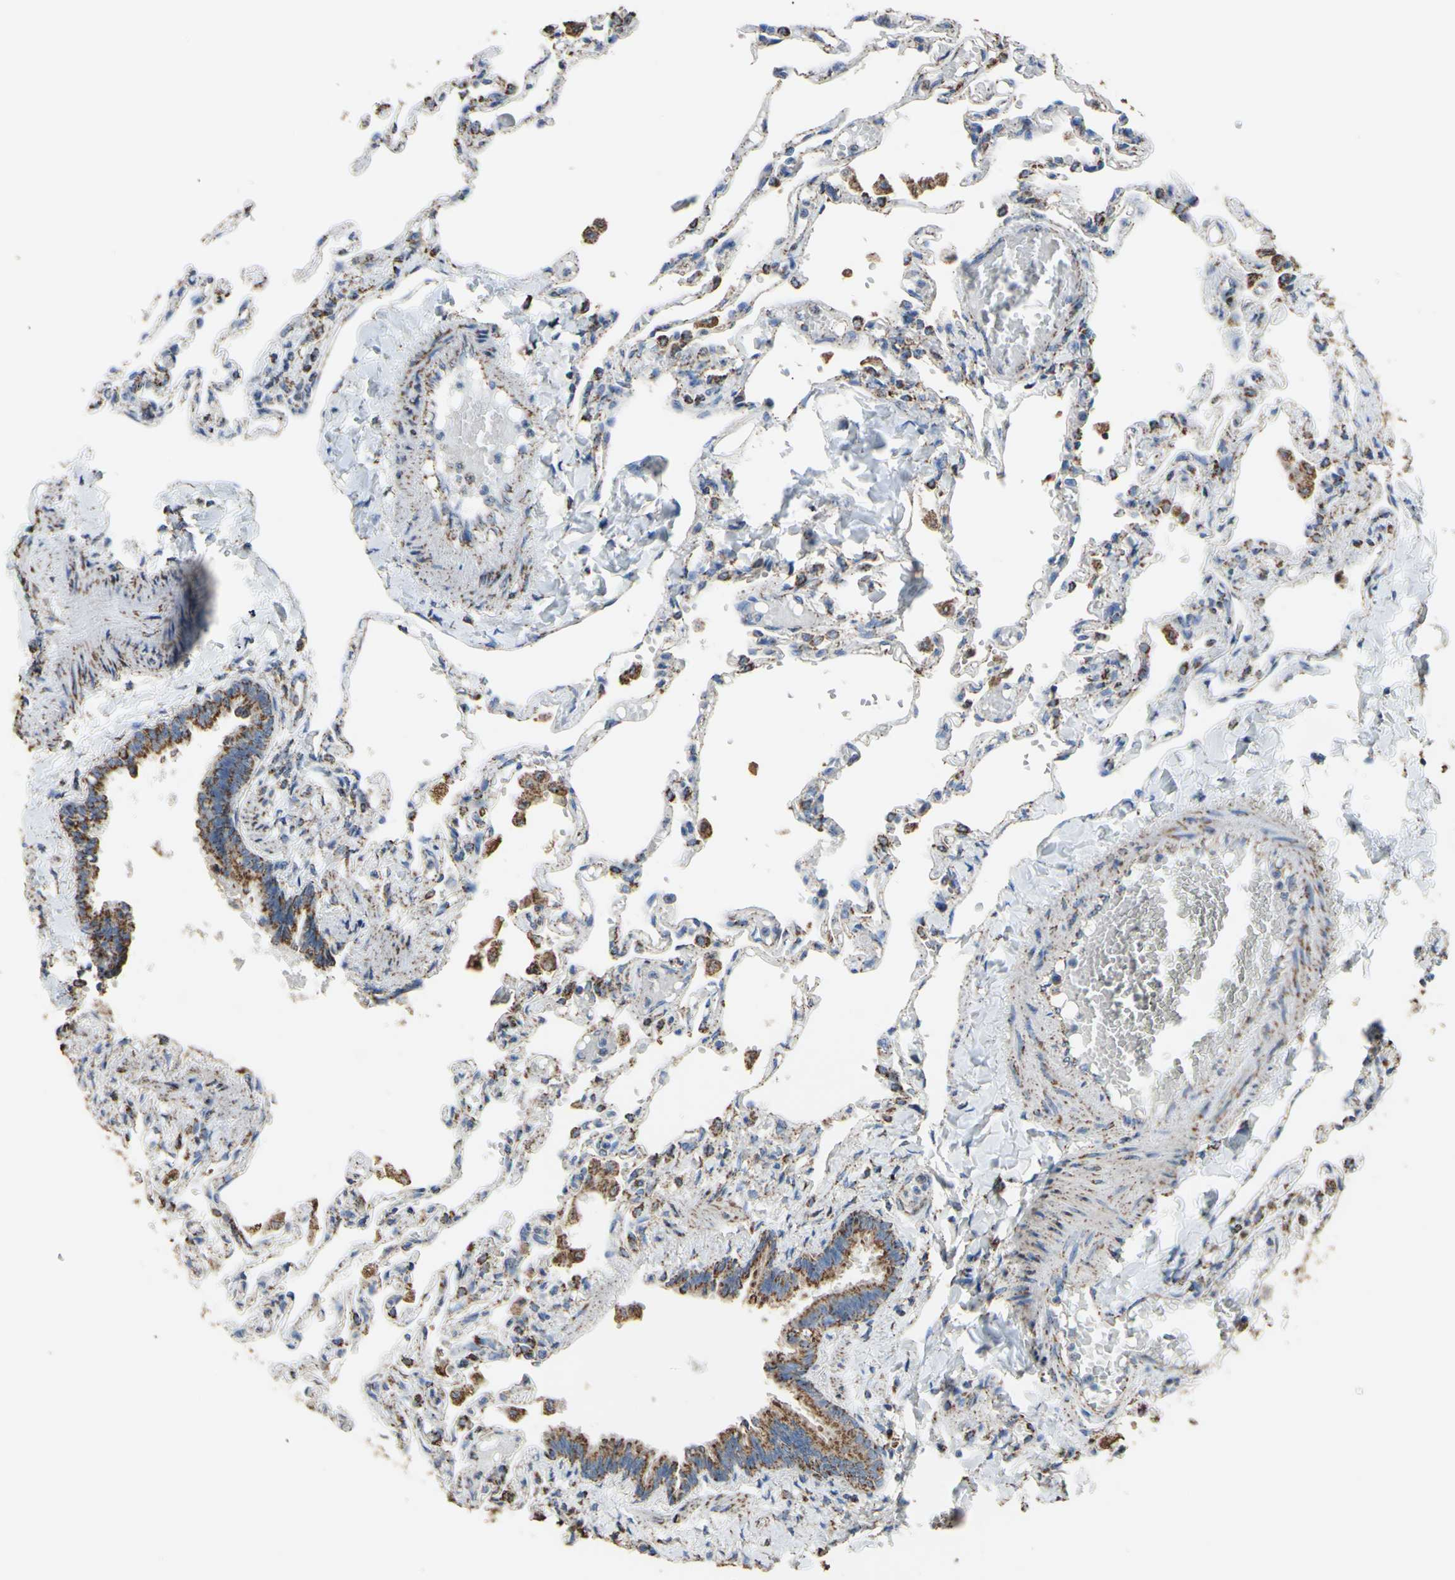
{"staining": {"intensity": "moderate", "quantity": "25%-75%", "location": "cytoplasmic/membranous"}, "tissue": "lung", "cell_type": "Alveolar cells", "image_type": "normal", "snomed": [{"axis": "morphology", "description": "Normal tissue, NOS"}, {"axis": "topography", "description": "Lung"}], "caption": "Protein positivity by immunohistochemistry (IHC) reveals moderate cytoplasmic/membranous expression in about 25%-75% of alveolar cells in normal lung.", "gene": "CMKLR2", "patient": {"sex": "male", "age": 21}}